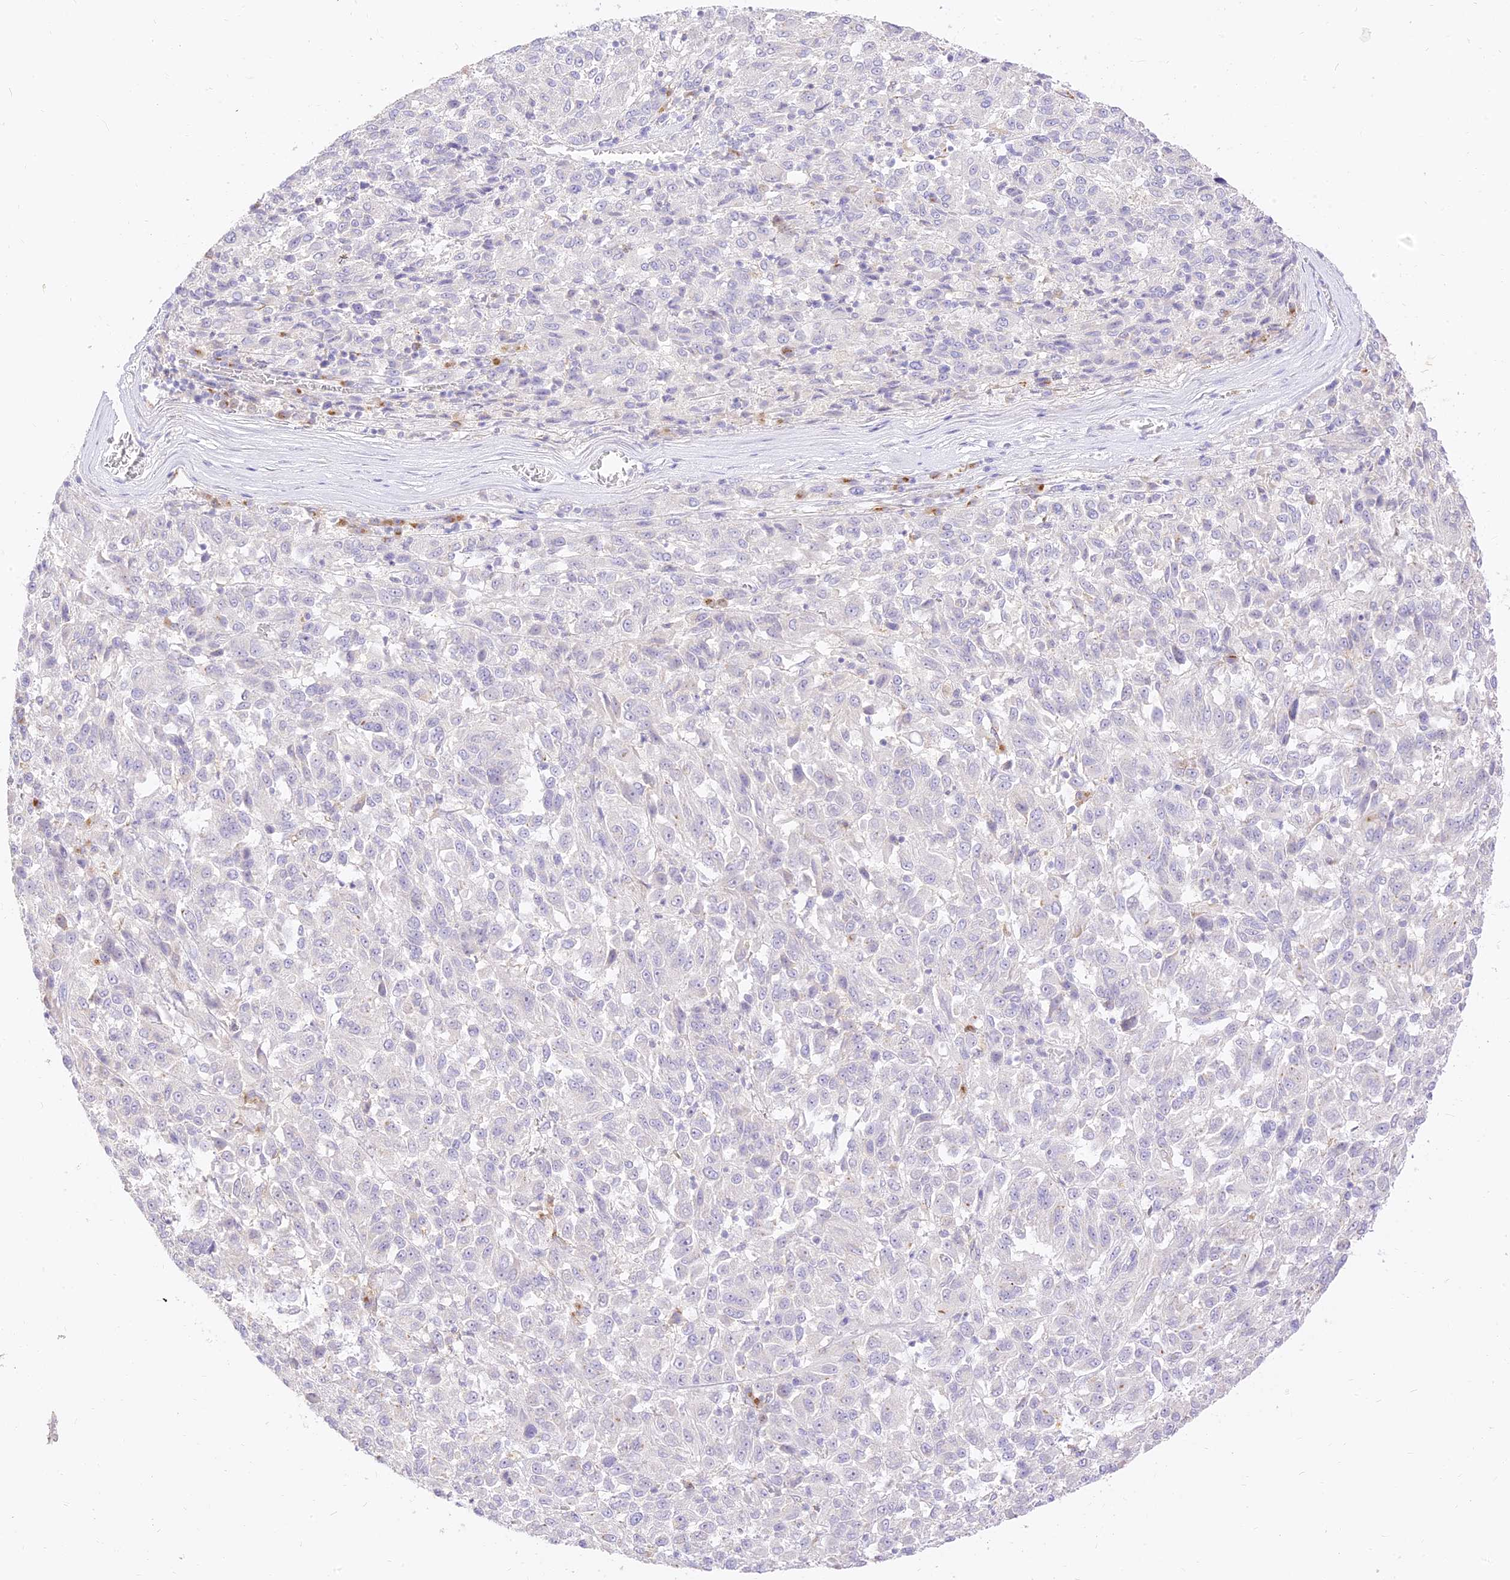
{"staining": {"intensity": "negative", "quantity": "none", "location": "none"}, "tissue": "melanoma", "cell_type": "Tumor cells", "image_type": "cancer", "snomed": [{"axis": "morphology", "description": "Malignant melanoma, Metastatic site"}, {"axis": "topography", "description": "Lung"}], "caption": "IHC image of human malignant melanoma (metastatic site) stained for a protein (brown), which displays no positivity in tumor cells.", "gene": "SEC13", "patient": {"sex": "male", "age": 64}}